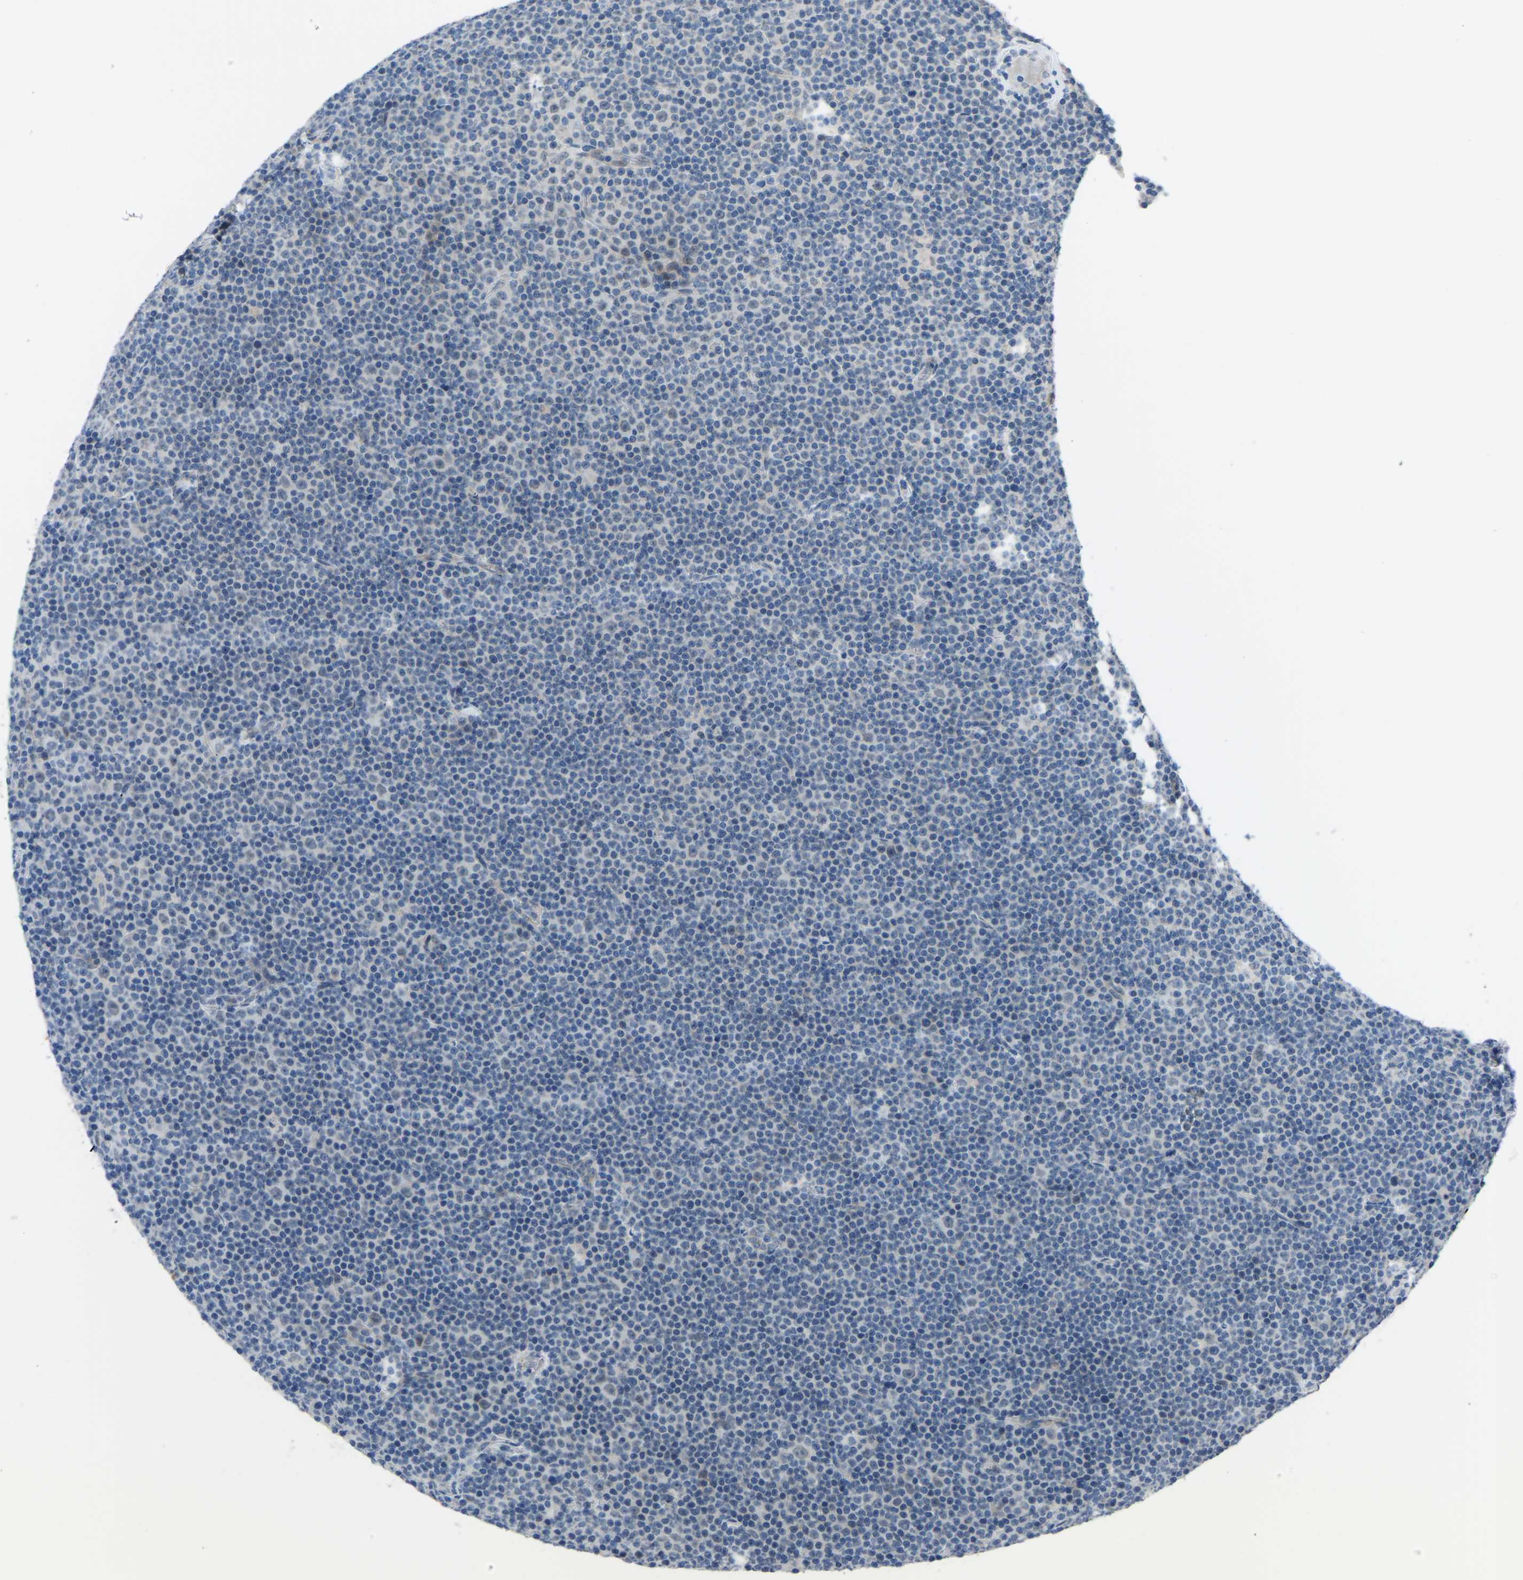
{"staining": {"intensity": "negative", "quantity": "none", "location": "none"}, "tissue": "lymphoma", "cell_type": "Tumor cells", "image_type": "cancer", "snomed": [{"axis": "morphology", "description": "Malignant lymphoma, non-Hodgkin's type, Low grade"}, {"axis": "topography", "description": "Lymph node"}], "caption": "A high-resolution photomicrograph shows IHC staining of low-grade malignant lymphoma, non-Hodgkin's type, which demonstrates no significant expression in tumor cells. (DAB IHC with hematoxylin counter stain).", "gene": "CDK2AP1", "patient": {"sex": "female", "age": 67}}